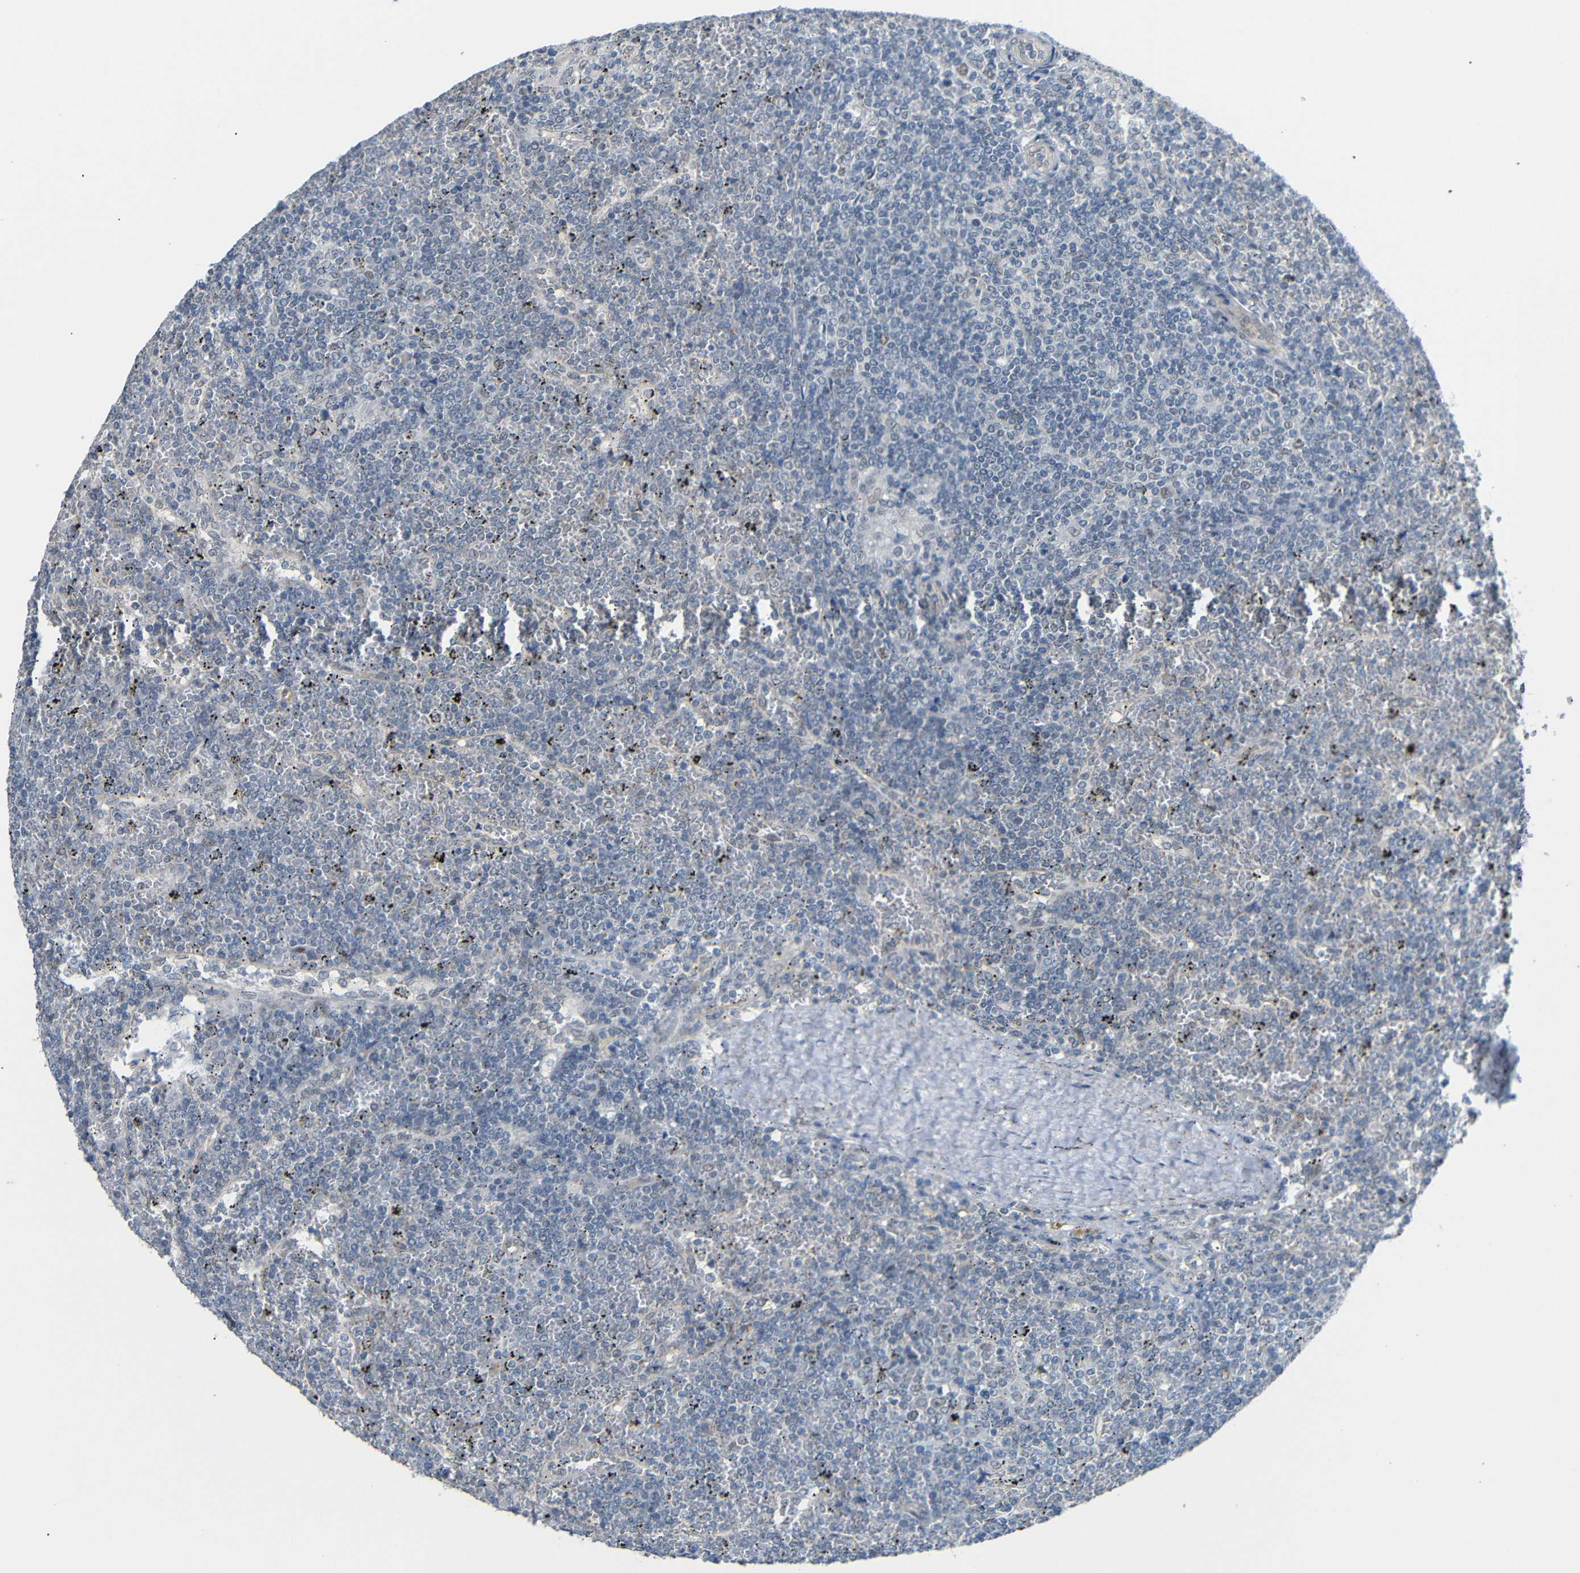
{"staining": {"intensity": "negative", "quantity": "none", "location": "none"}, "tissue": "lymphoma", "cell_type": "Tumor cells", "image_type": "cancer", "snomed": [{"axis": "morphology", "description": "Malignant lymphoma, non-Hodgkin's type, Low grade"}, {"axis": "topography", "description": "Spleen"}], "caption": "Tumor cells are negative for protein expression in human low-grade malignant lymphoma, non-Hodgkin's type.", "gene": "GPR158", "patient": {"sex": "female", "age": 19}}